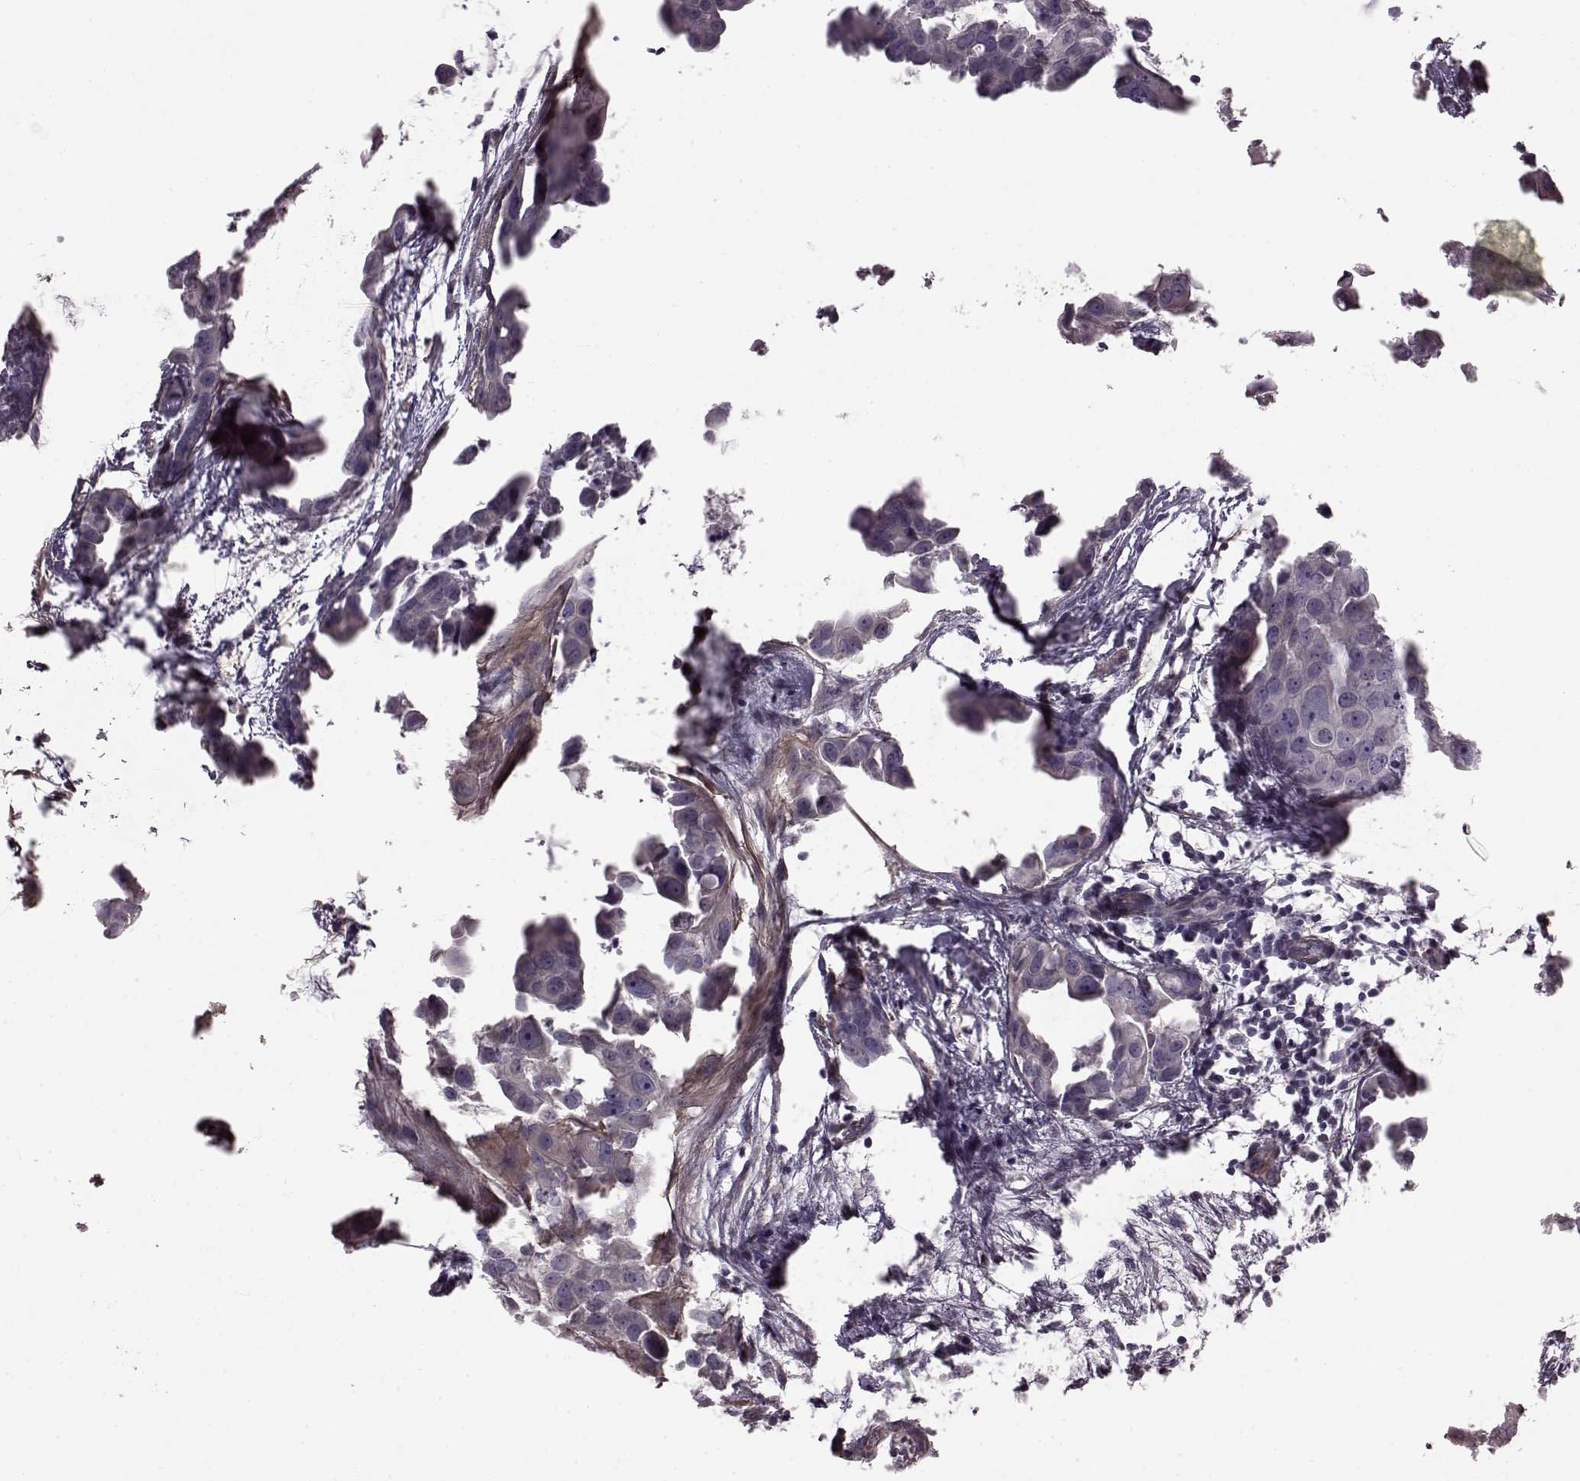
{"staining": {"intensity": "negative", "quantity": "none", "location": "none"}, "tissue": "breast cancer", "cell_type": "Tumor cells", "image_type": "cancer", "snomed": [{"axis": "morphology", "description": "Duct carcinoma"}, {"axis": "topography", "description": "Breast"}], "caption": "Micrograph shows no significant protein expression in tumor cells of infiltrating ductal carcinoma (breast).", "gene": "GRK1", "patient": {"sex": "female", "age": 38}}